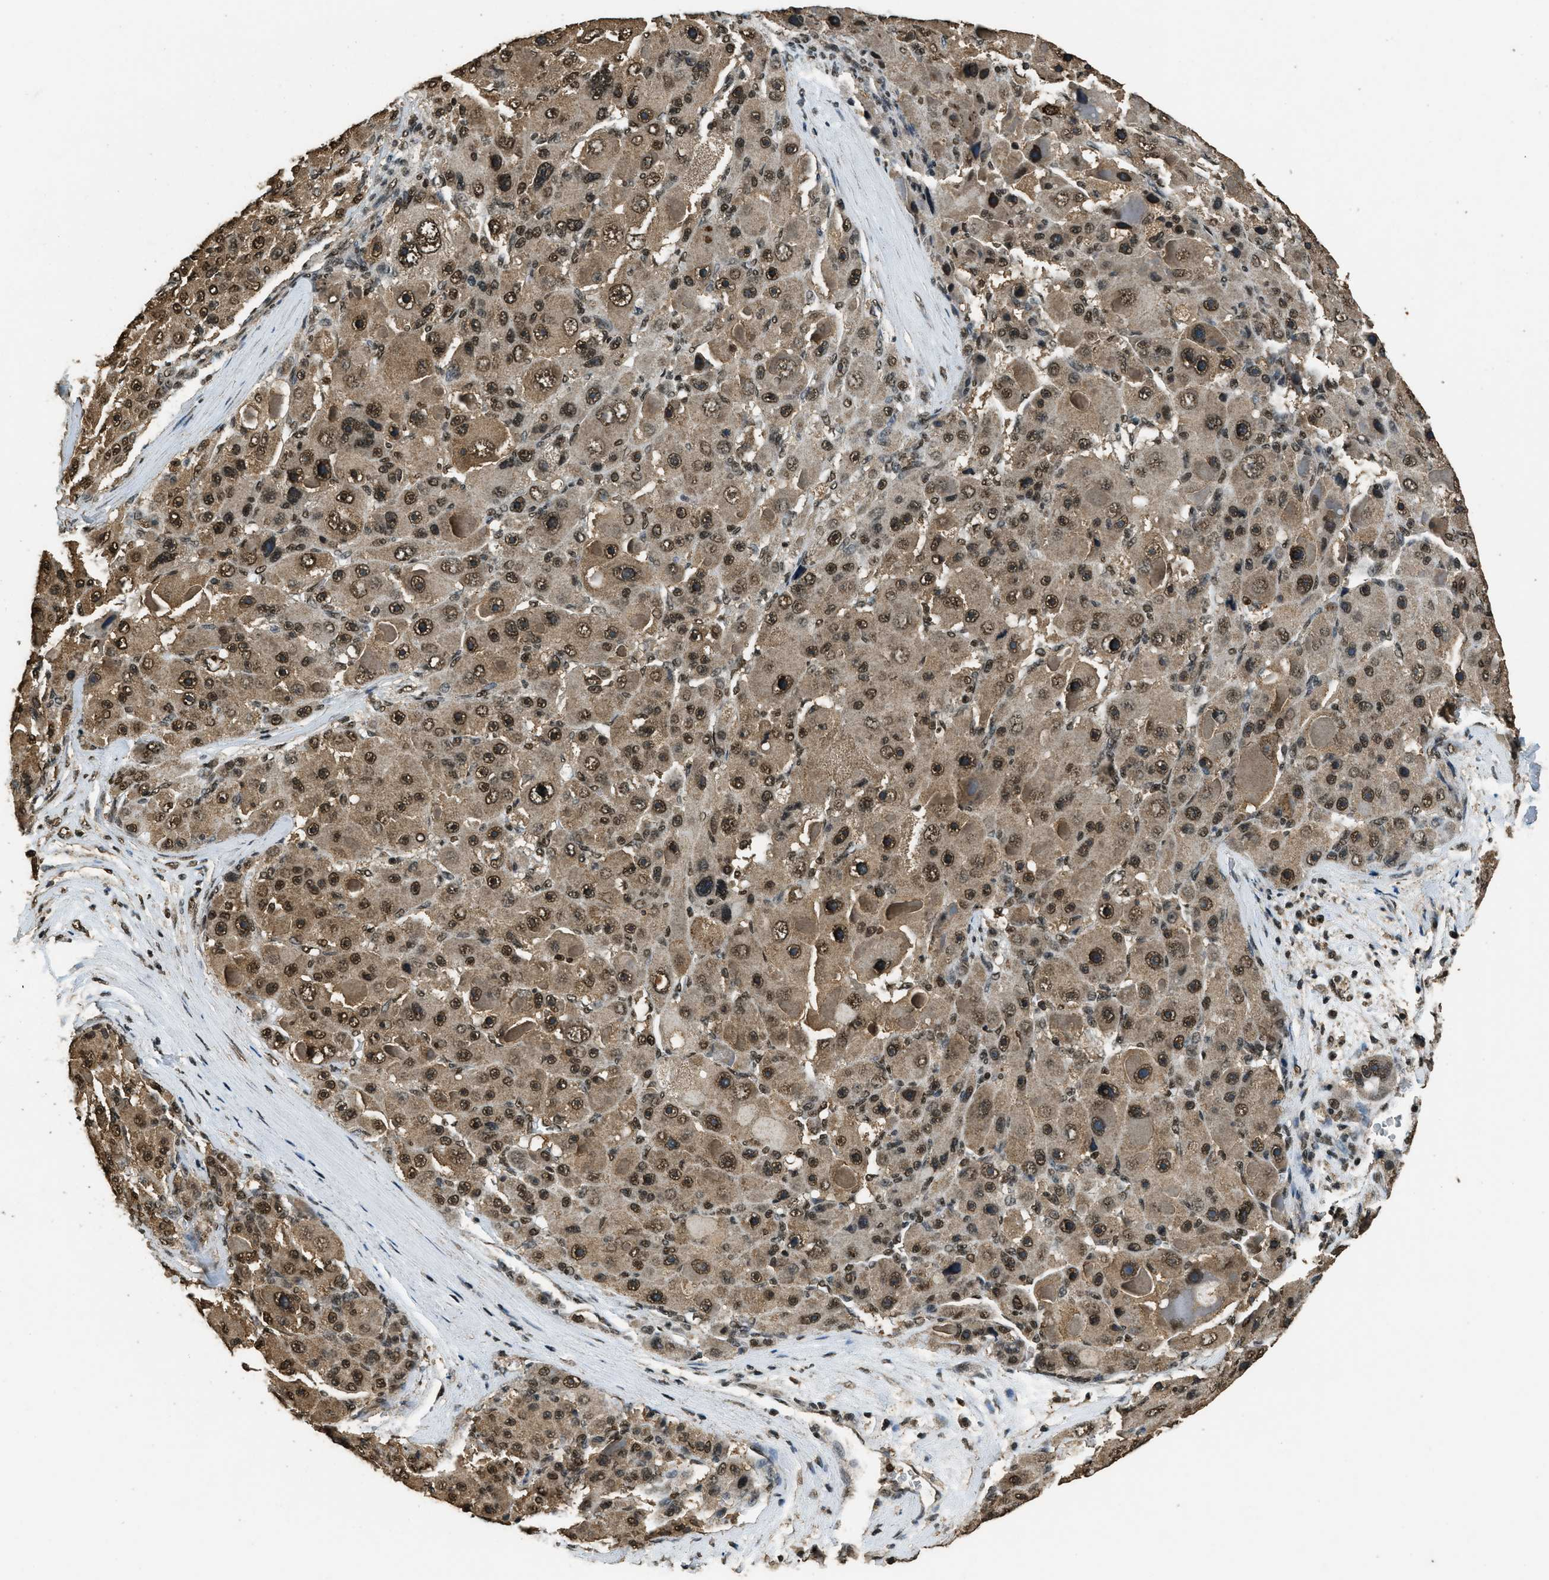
{"staining": {"intensity": "strong", "quantity": ">75%", "location": "nuclear"}, "tissue": "liver cancer", "cell_type": "Tumor cells", "image_type": "cancer", "snomed": [{"axis": "morphology", "description": "Carcinoma, Hepatocellular, NOS"}, {"axis": "topography", "description": "Liver"}], "caption": "Immunohistochemistry micrograph of human hepatocellular carcinoma (liver) stained for a protein (brown), which shows high levels of strong nuclear expression in about >75% of tumor cells.", "gene": "MYB", "patient": {"sex": "male", "age": 76}}